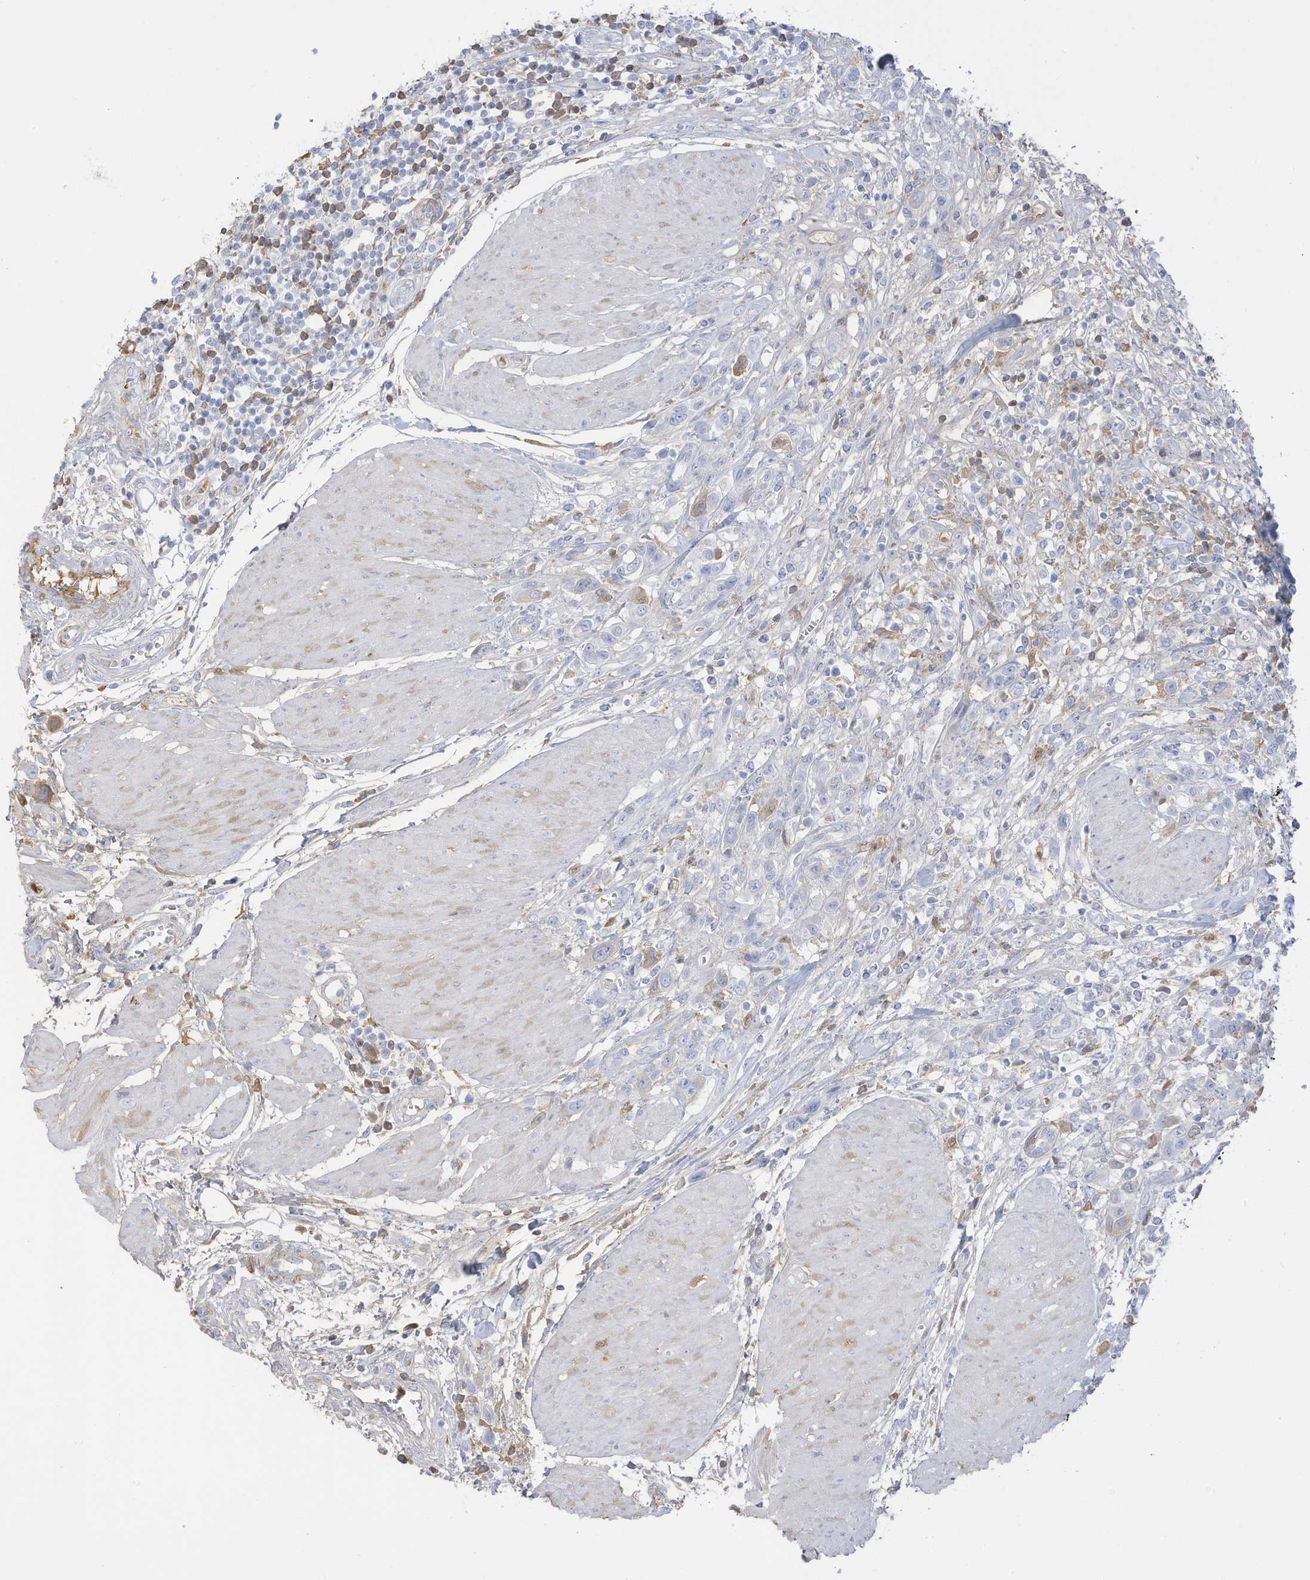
{"staining": {"intensity": "moderate", "quantity": "<25%", "location": "cytoplasmic/membranous"}, "tissue": "urothelial cancer", "cell_type": "Tumor cells", "image_type": "cancer", "snomed": [{"axis": "morphology", "description": "Urothelial carcinoma, High grade"}, {"axis": "topography", "description": "Urinary bladder"}], "caption": "Moderate cytoplasmic/membranous positivity is seen in about <25% of tumor cells in high-grade urothelial carcinoma.", "gene": "HSD17B13", "patient": {"sex": "male", "age": 50}}